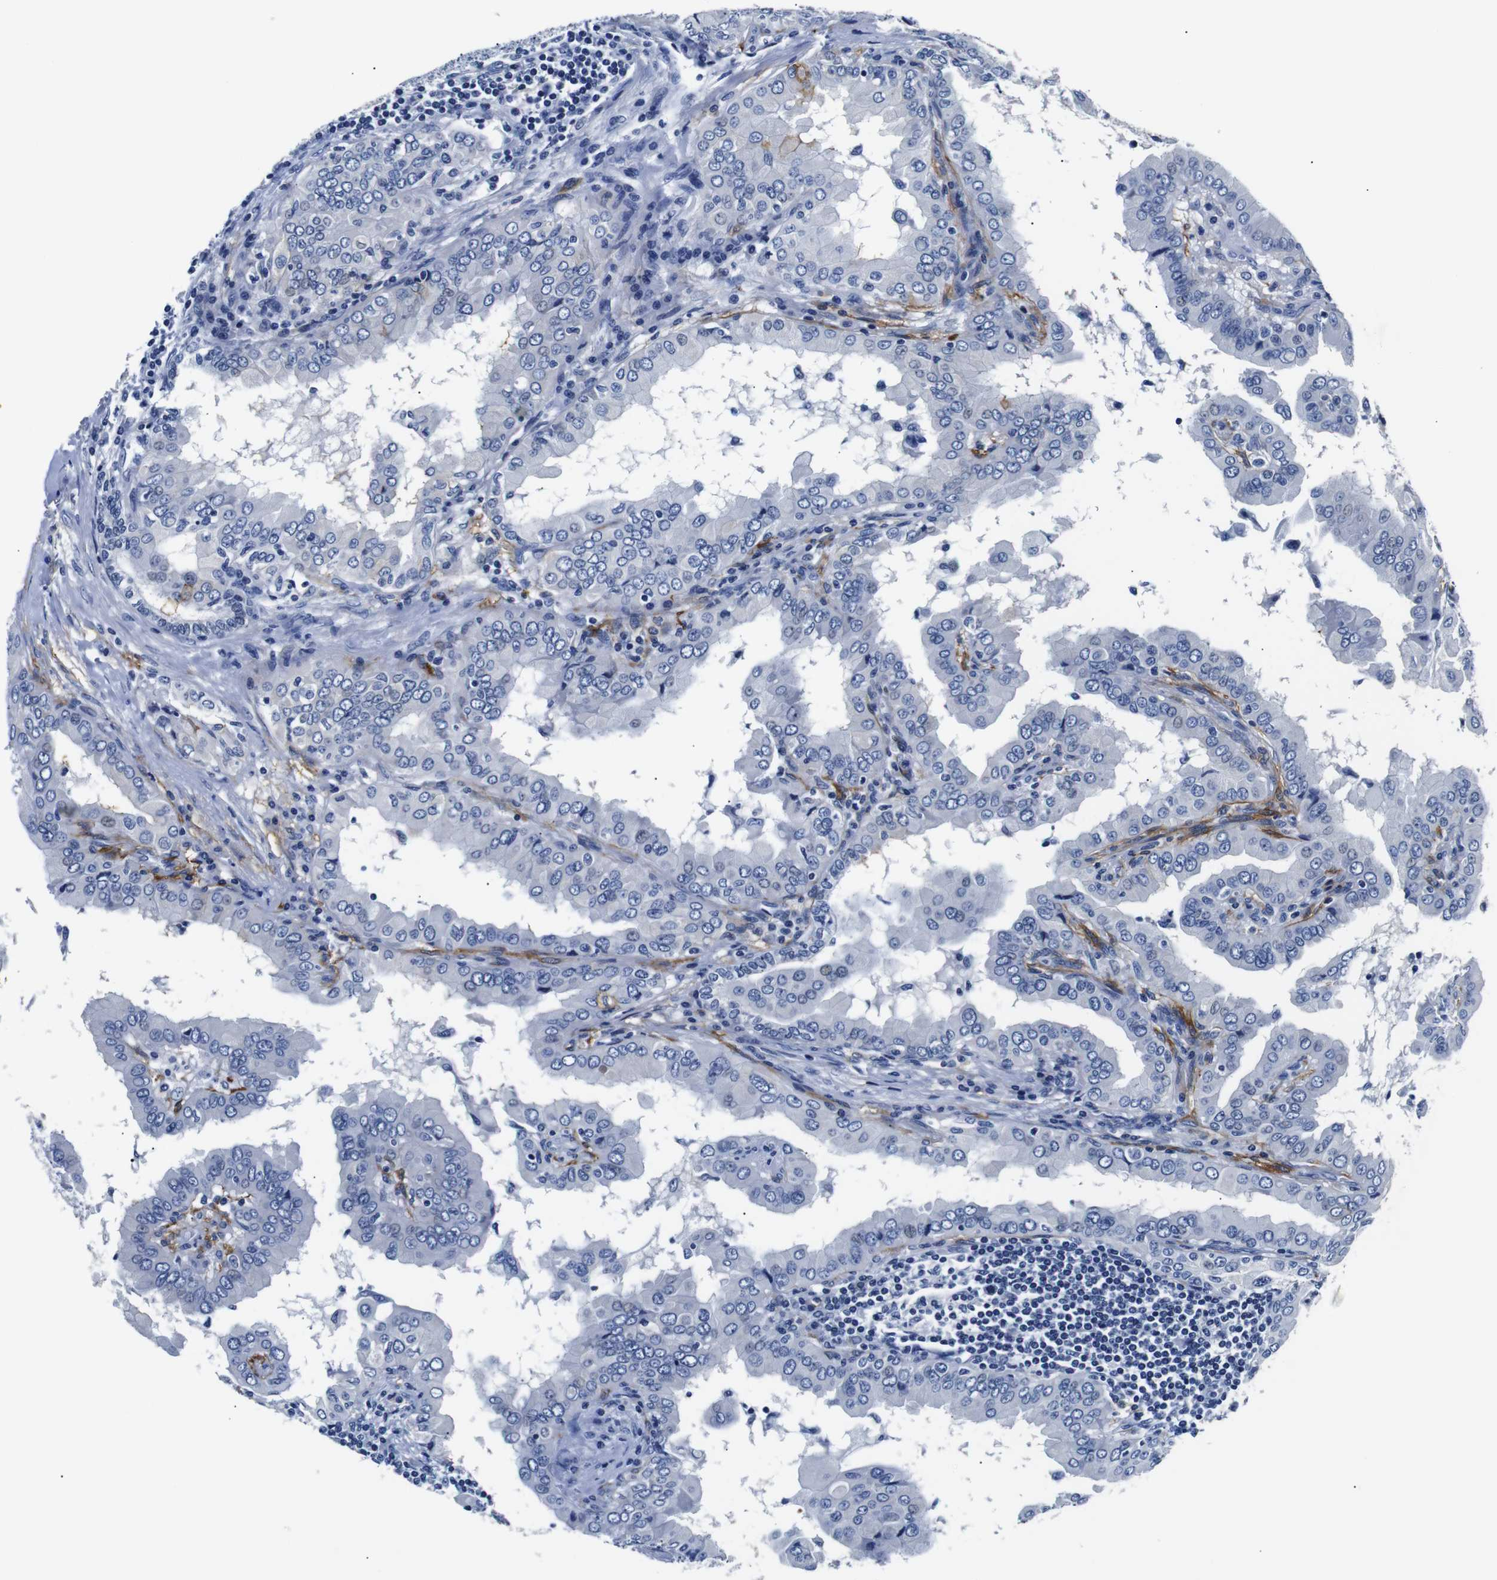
{"staining": {"intensity": "negative", "quantity": "none", "location": "none"}, "tissue": "thyroid cancer", "cell_type": "Tumor cells", "image_type": "cancer", "snomed": [{"axis": "morphology", "description": "Papillary adenocarcinoma, NOS"}, {"axis": "topography", "description": "Thyroid gland"}], "caption": "DAB immunohistochemical staining of human thyroid papillary adenocarcinoma exhibits no significant positivity in tumor cells.", "gene": "GAP43", "patient": {"sex": "male", "age": 33}}